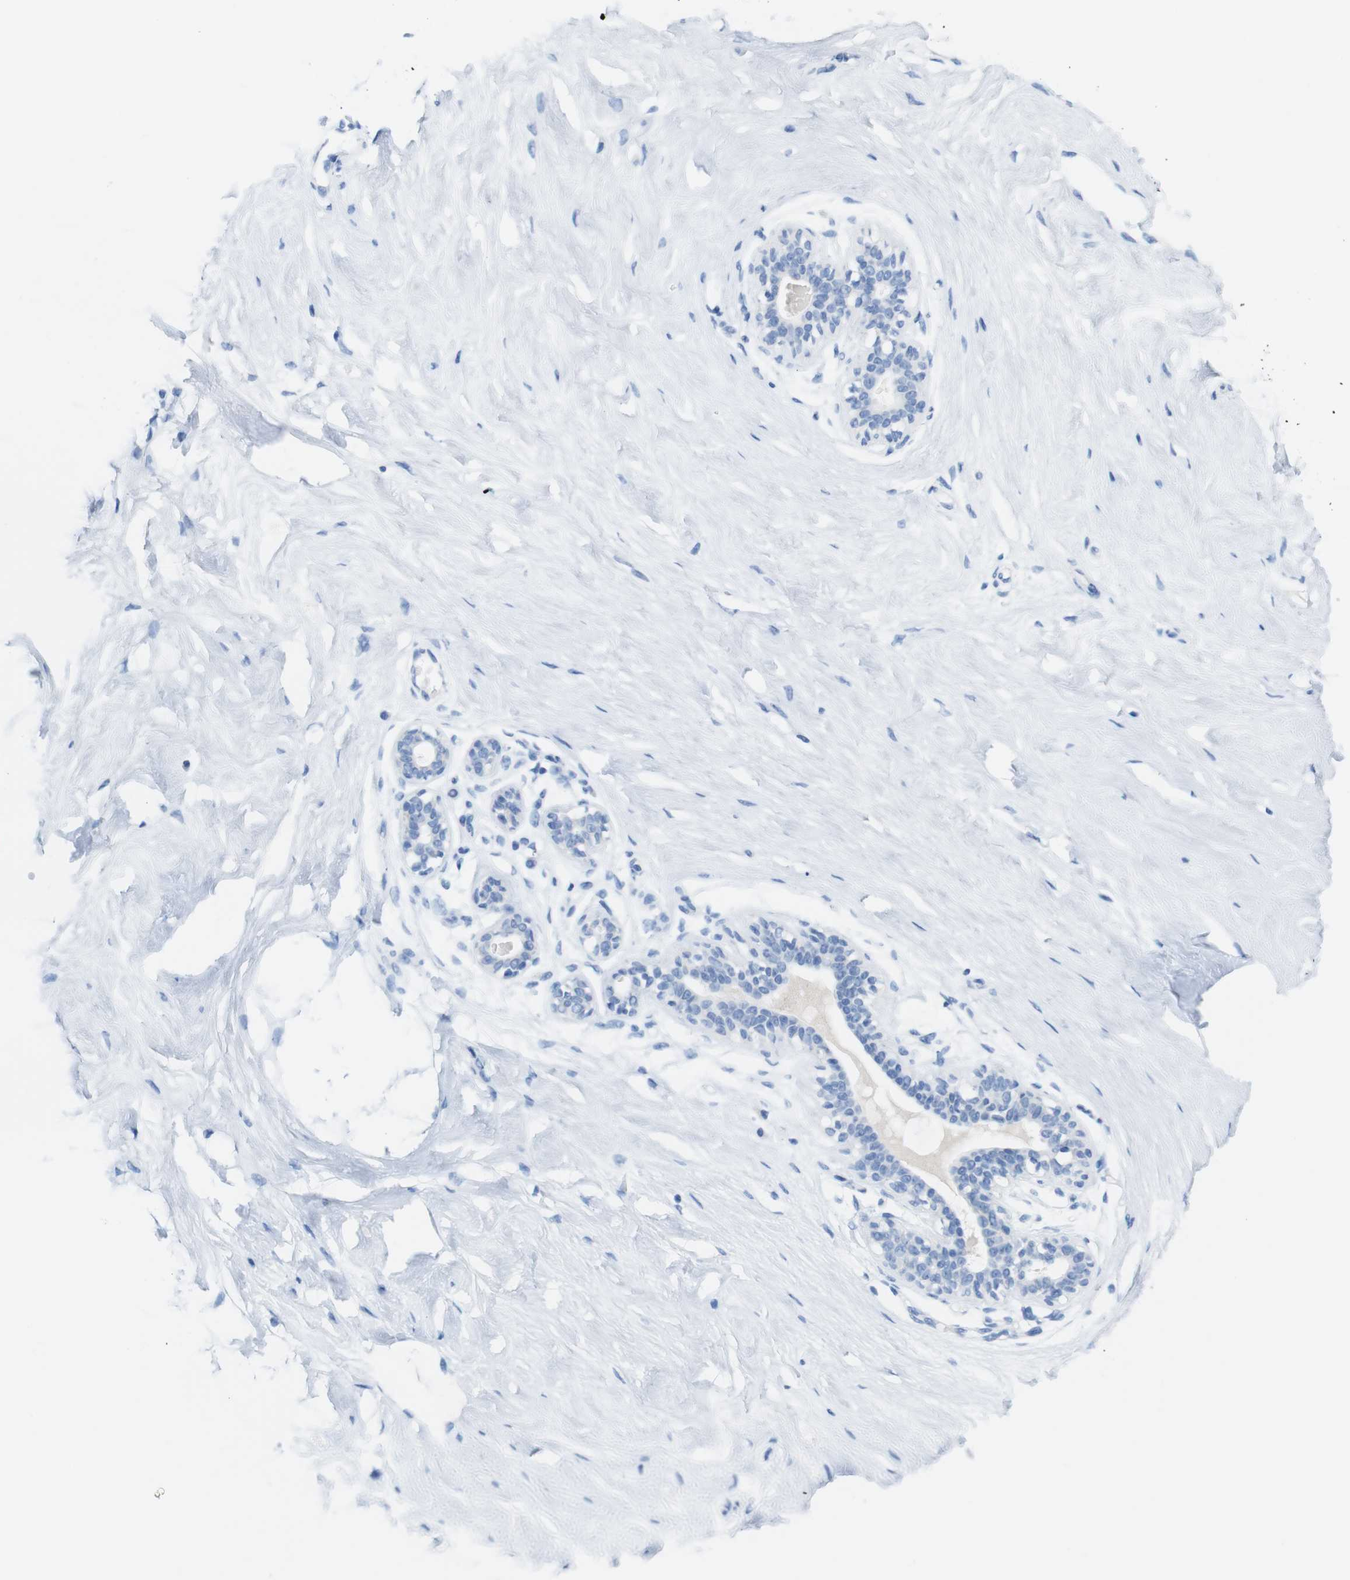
{"staining": {"intensity": "negative", "quantity": "none", "location": "none"}, "tissue": "breast", "cell_type": "Adipocytes", "image_type": "normal", "snomed": [{"axis": "morphology", "description": "Normal tissue, NOS"}, {"axis": "topography", "description": "Breast"}], "caption": "A micrograph of breast stained for a protein shows no brown staining in adipocytes. (Stains: DAB immunohistochemistry (IHC) with hematoxylin counter stain, Microscopy: brightfield microscopy at high magnification).", "gene": "LAG3", "patient": {"sex": "female", "age": 23}}